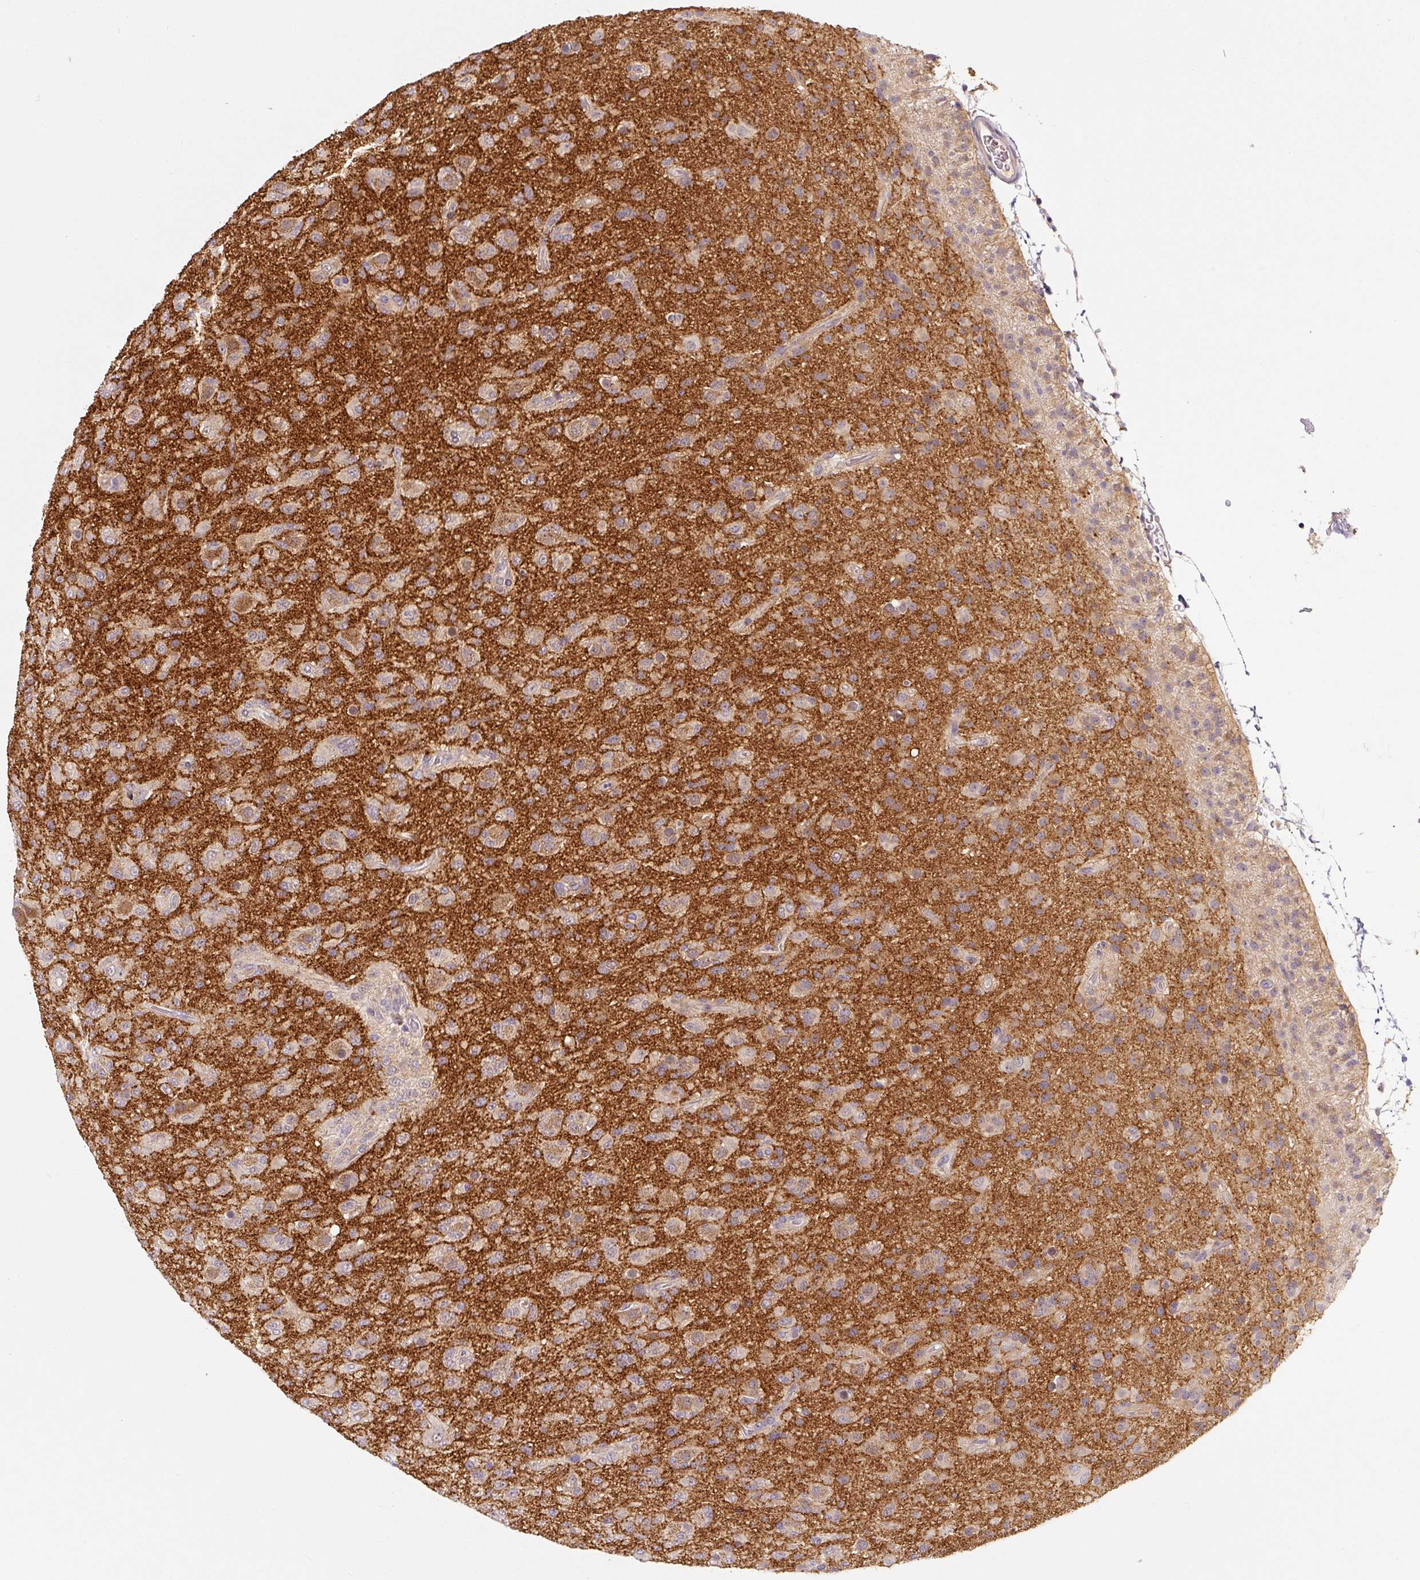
{"staining": {"intensity": "negative", "quantity": "none", "location": "none"}, "tissue": "glioma", "cell_type": "Tumor cells", "image_type": "cancer", "snomed": [{"axis": "morphology", "description": "Glioma, malignant, Low grade"}, {"axis": "topography", "description": "Brain"}], "caption": "Immunohistochemical staining of human low-grade glioma (malignant) displays no significant positivity in tumor cells. Nuclei are stained in blue.", "gene": "PRKAA2", "patient": {"sex": "male", "age": 65}}